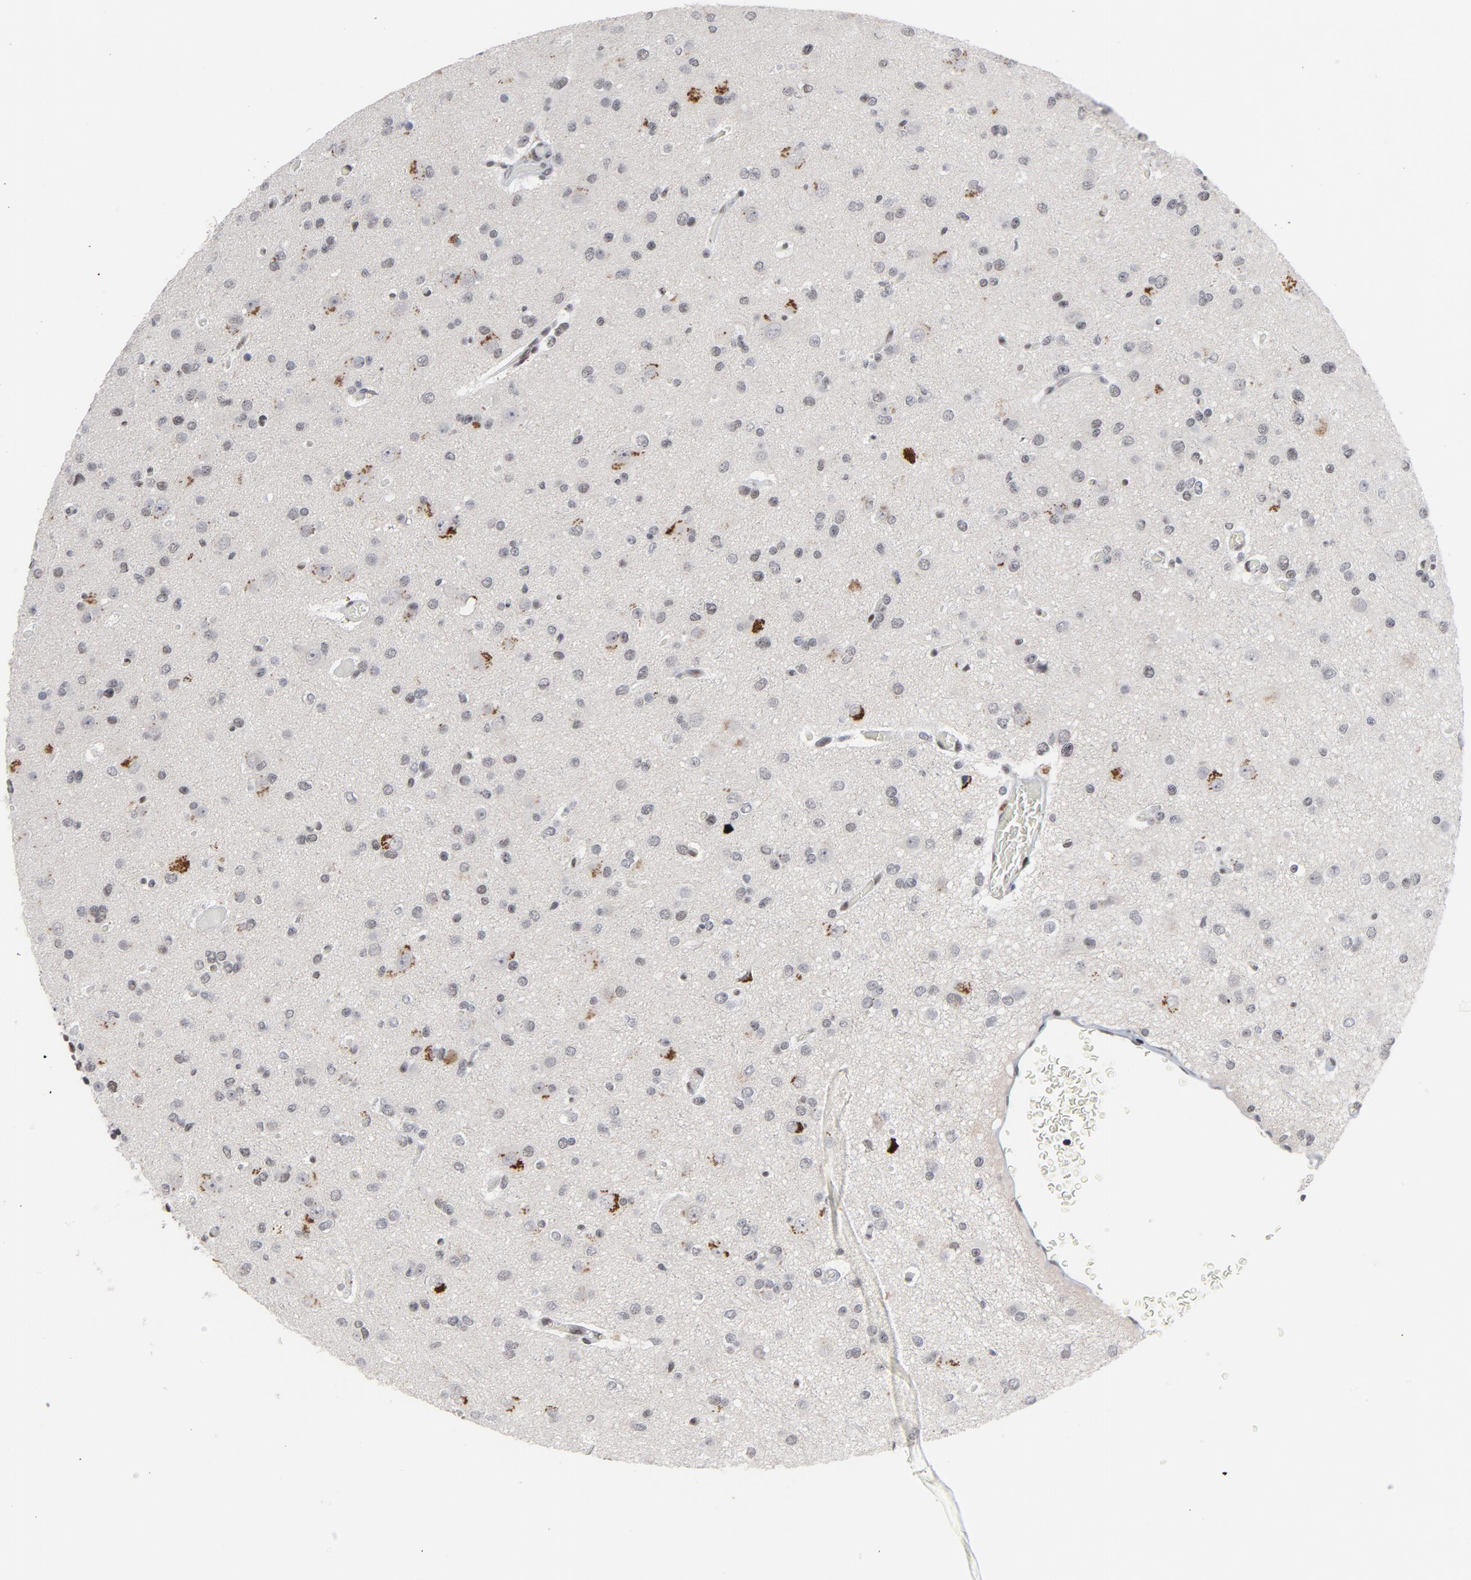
{"staining": {"intensity": "weak", "quantity": "<25%", "location": "nuclear"}, "tissue": "glioma", "cell_type": "Tumor cells", "image_type": "cancer", "snomed": [{"axis": "morphology", "description": "Glioma, malignant, Low grade"}, {"axis": "topography", "description": "Brain"}], "caption": "Tumor cells show no significant staining in malignant glioma (low-grade).", "gene": "GABPA", "patient": {"sex": "male", "age": 42}}